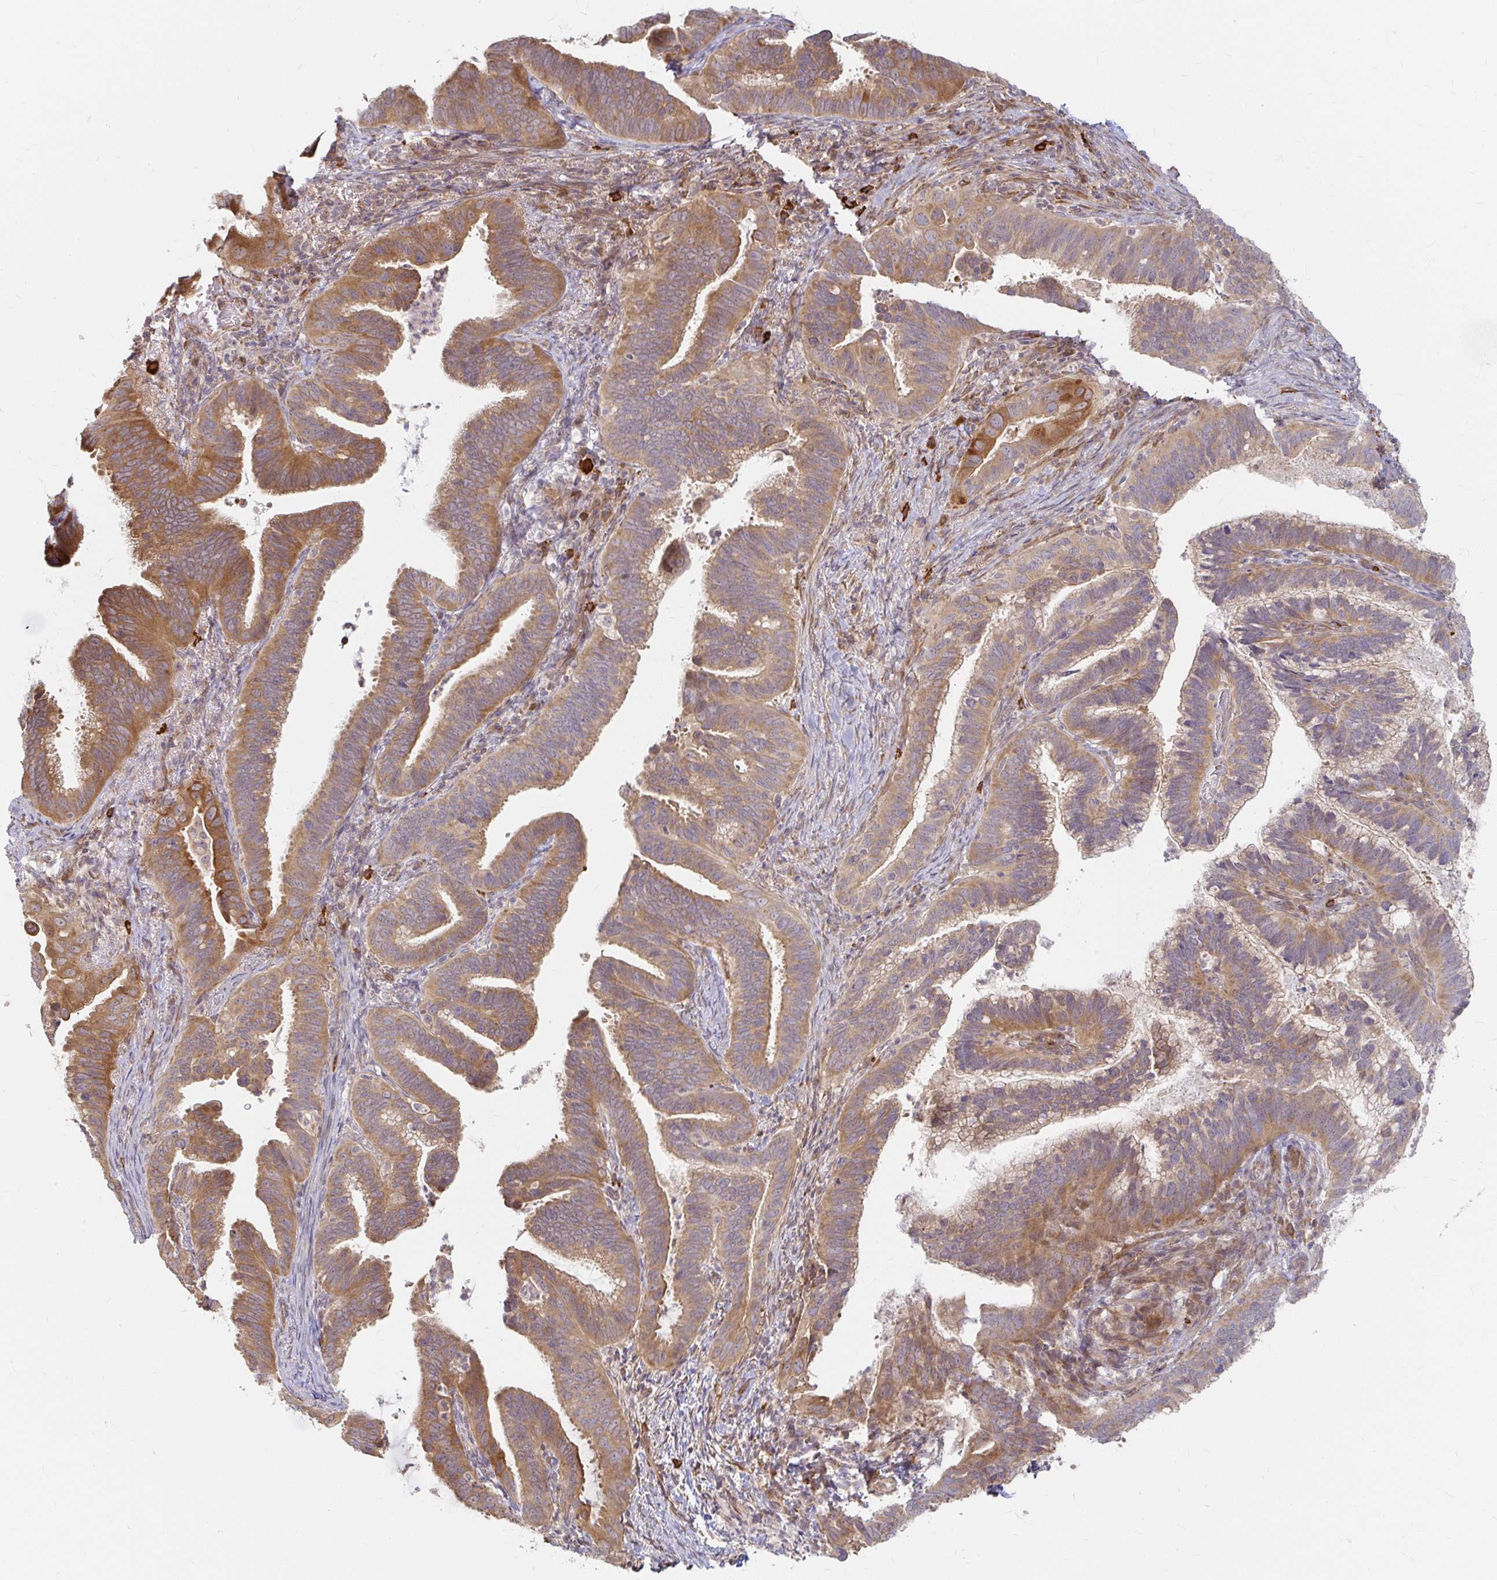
{"staining": {"intensity": "moderate", "quantity": ">75%", "location": "cytoplasmic/membranous"}, "tissue": "cervical cancer", "cell_type": "Tumor cells", "image_type": "cancer", "snomed": [{"axis": "morphology", "description": "Adenocarcinoma, NOS"}, {"axis": "topography", "description": "Cervix"}], "caption": "This micrograph displays immunohistochemistry staining of human cervical cancer (adenocarcinoma), with medium moderate cytoplasmic/membranous expression in about >75% of tumor cells.", "gene": "CAST", "patient": {"sex": "female", "age": 61}}